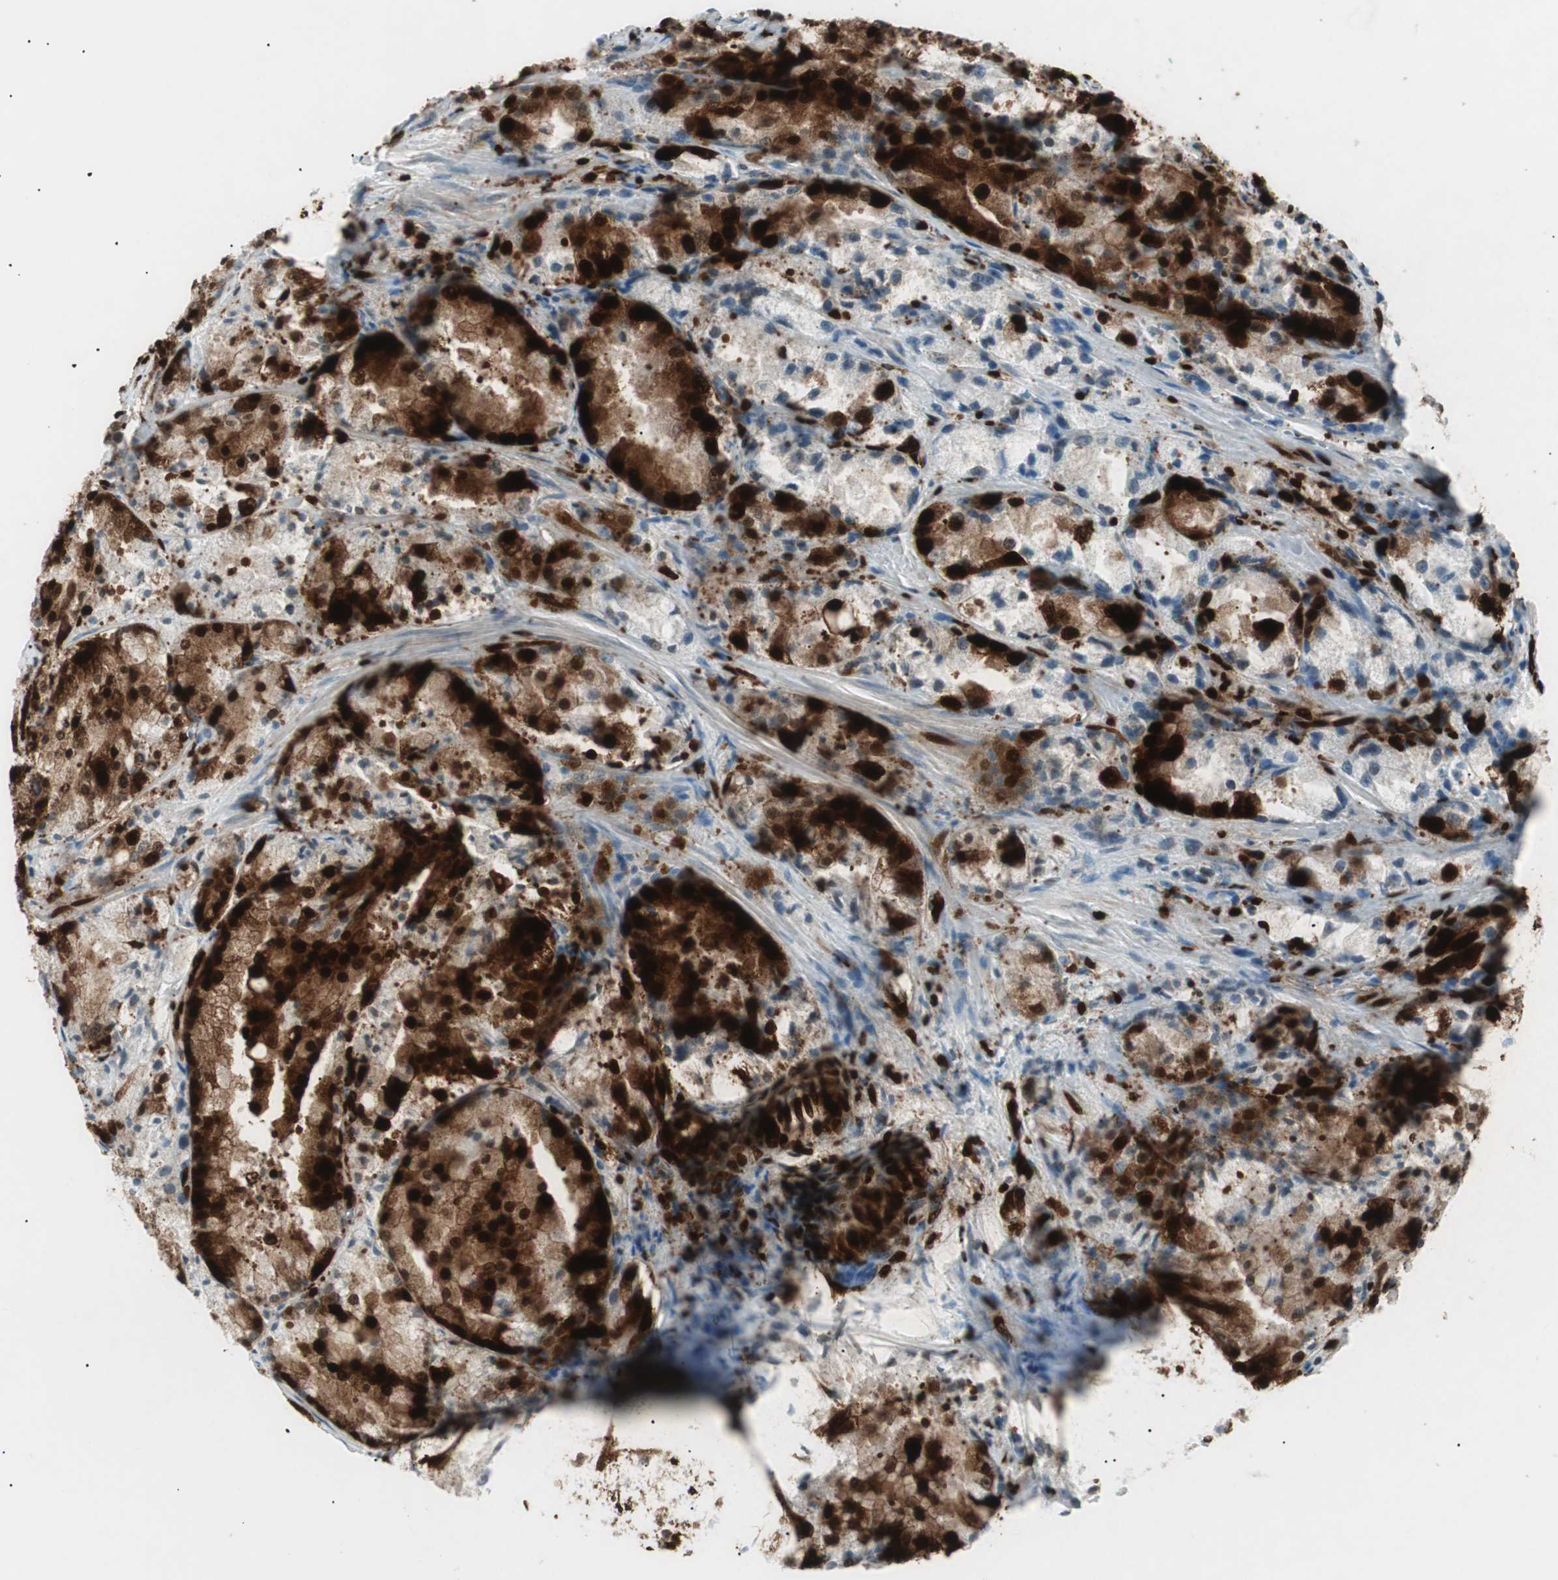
{"staining": {"intensity": "strong", "quantity": ">75%", "location": "cytoplasmic/membranous,nuclear"}, "tissue": "prostate cancer", "cell_type": "Tumor cells", "image_type": "cancer", "snomed": [{"axis": "morphology", "description": "Adenocarcinoma, Low grade"}, {"axis": "topography", "description": "Prostate"}], "caption": "Immunohistochemistry (IHC) micrograph of neoplastic tissue: adenocarcinoma (low-grade) (prostate) stained using IHC shows high levels of strong protein expression localized specifically in the cytoplasmic/membranous and nuclear of tumor cells, appearing as a cytoplasmic/membranous and nuclear brown color.", "gene": "EWSR1", "patient": {"sex": "male", "age": 64}}